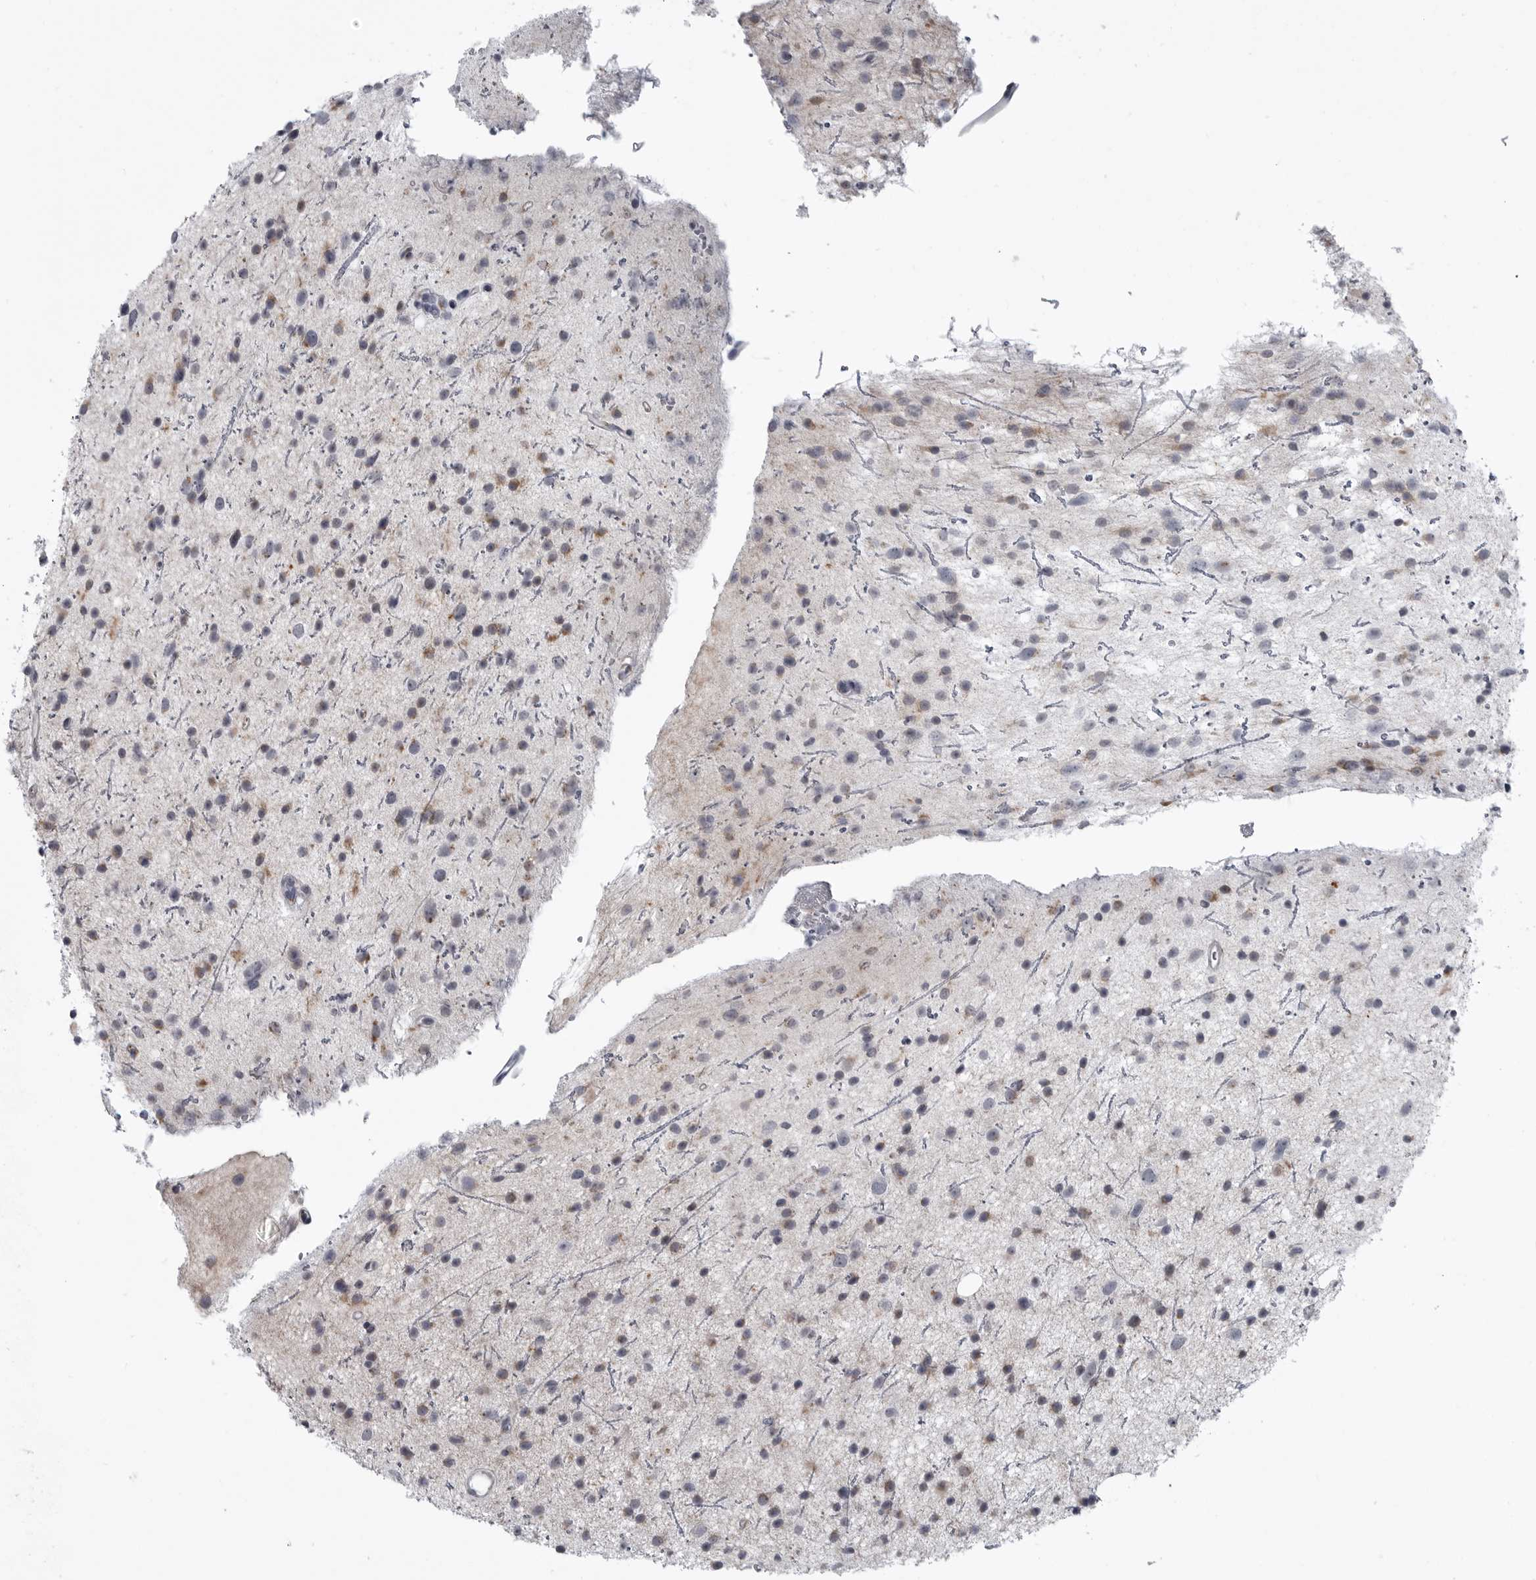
{"staining": {"intensity": "weak", "quantity": "<25%", "location": "cytoplasmic/membranous"}, "tissue": "glioma", "cell_type": "Tumor cells", "image_type": "cancer", "snomed": [{"axis": "morphology", "description": "Glioma, malignant, Low grade"}, {"axis": "topography", "description": "Cerebral cortex"}], "caption": "Glioma was stained to show a protein in brown. There is no significant expression in tumor cells.", "gene": "MYOC", "patient": {"sex": "female", "age": 39}}